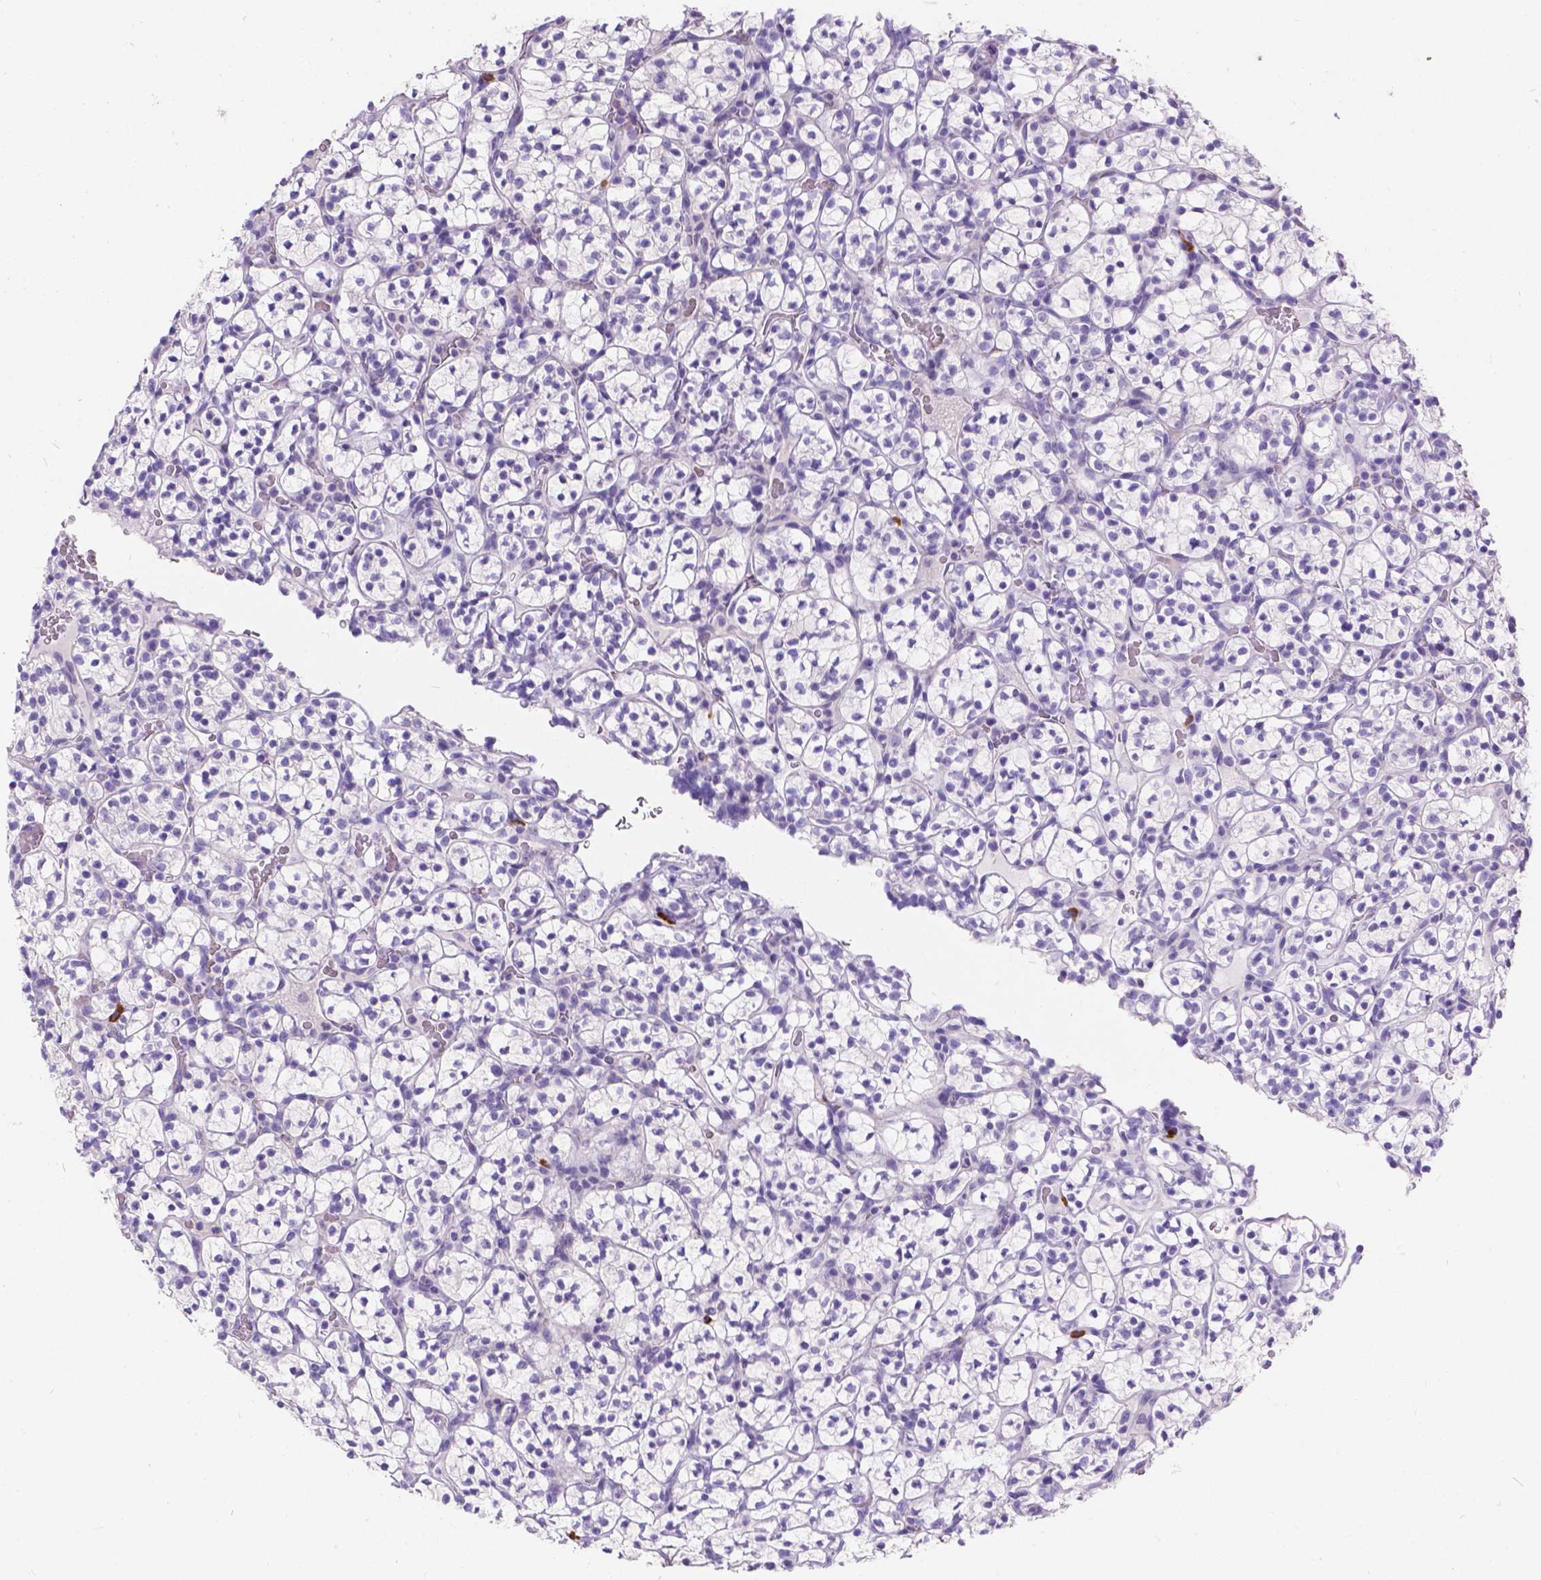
{"staining": {"intensity": "negative", "quantity": "none", "location": "none"}, "tissue": "renal cancer", "cell_type": "Tumor cells", "image_type": "cancer", "snomed": [{"axis": "morphology", "description": "Adenocarcinoma, NOS"}, {"axis": "topography", "description": "Kidney"}], "caption": "An IHC histopathology image of renal cancer (adenocarcinoma) is shown. There is no staining in tumor cells of renal cancer (adenocarcinoma).", "gene": "GNRHR", "patient": {"sex": "female", "age": 89}}